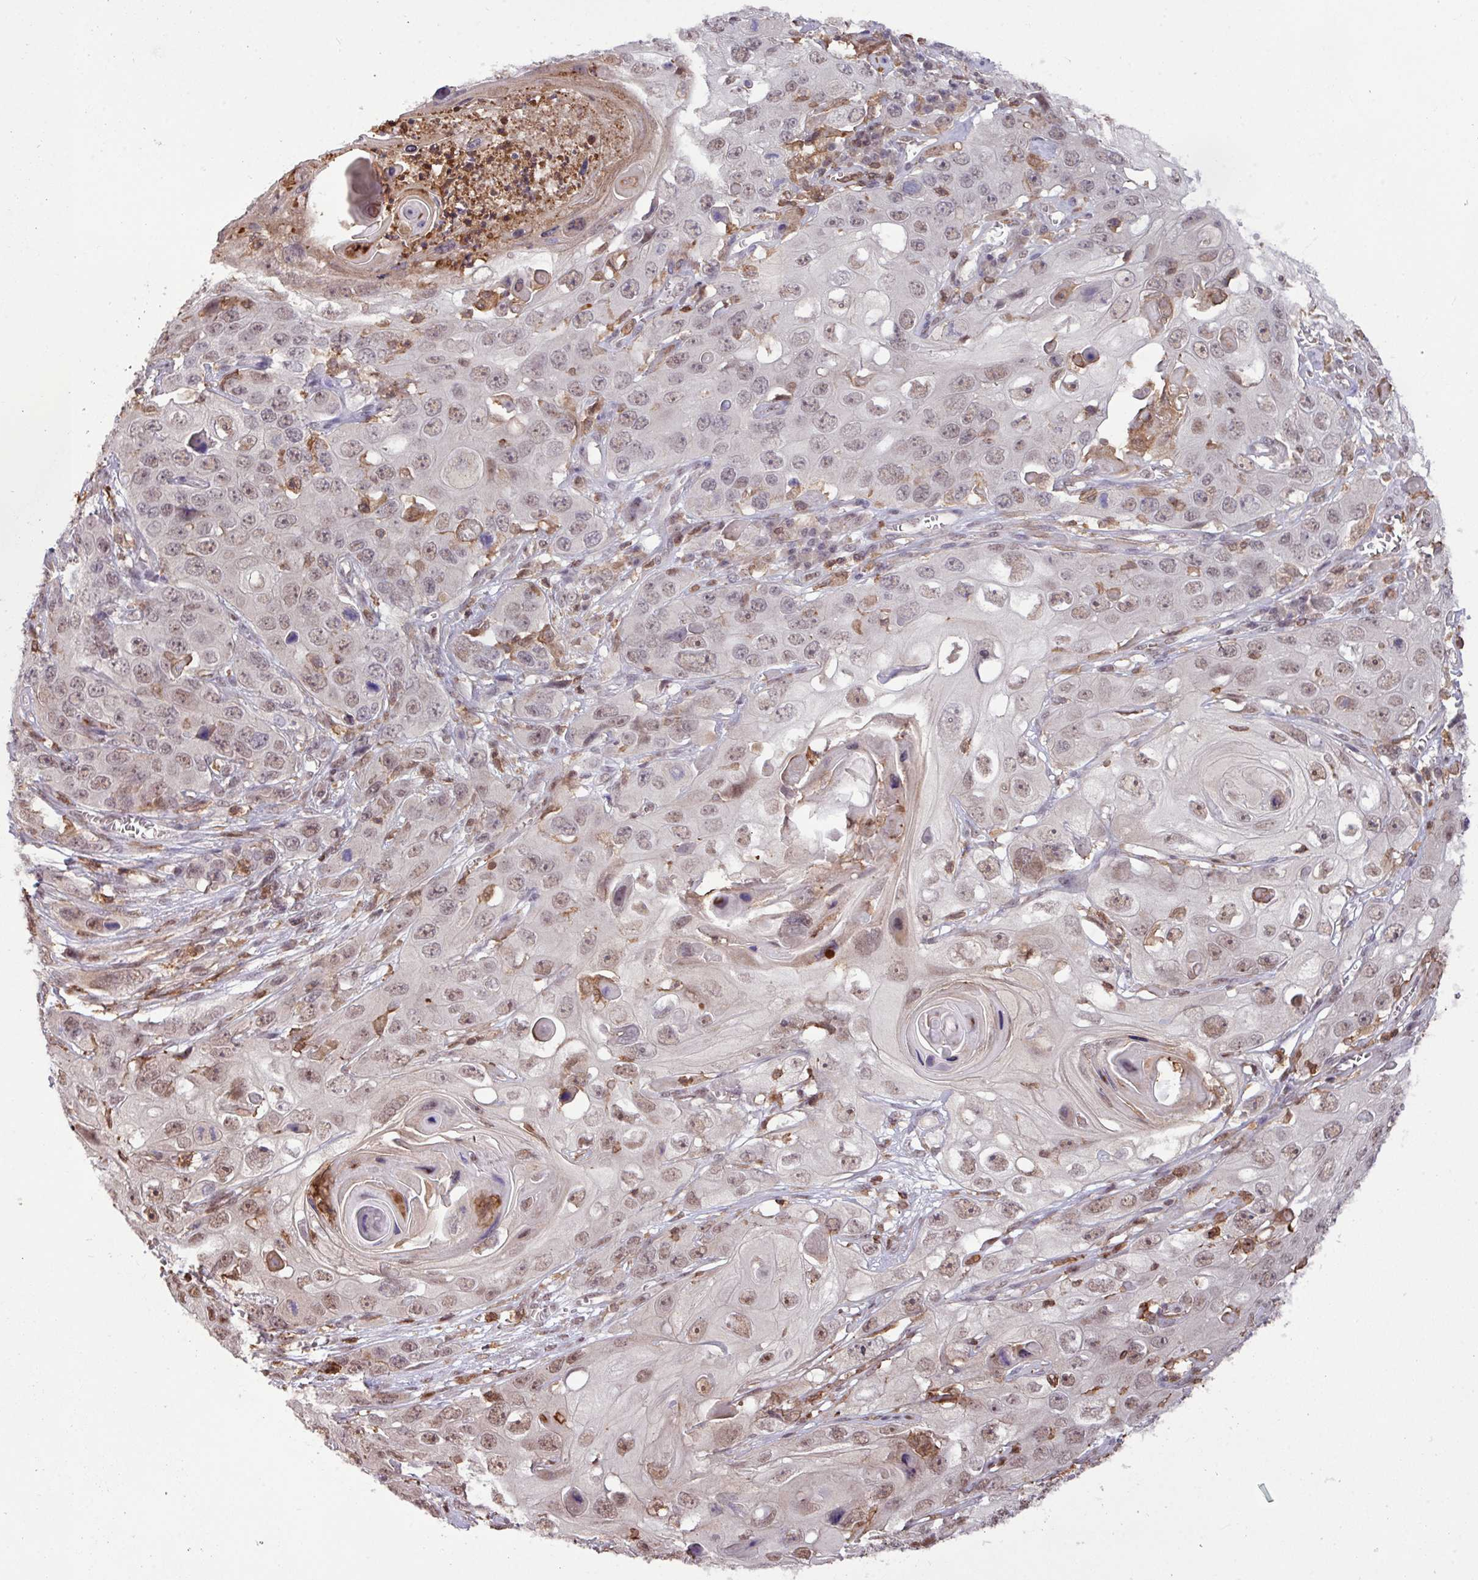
{"staining": {"intensity": "weak", "quantity": "25%-75%", "location": "nuclear"}, "tissue": "skin cancer", "cell_type": "Tumor cells", "image_type": "cancer", "snomed": [{"axis": "morphology", "description": "Squamous cell carcinoma, NOS"}, {"axis": "topography", "description": "Skin"}], "caption": "High-power microscopy captured an immunohistochemistry micrograph of squamous cell carcinoma (skin), revealing weak nuclear expression in approximately 25%-75% of tumor cells. Using DAB (brown) and hematoxylin (blue) stains, captured at high magnification using brightfield microscopy.", "gene": "GON7", "patient": {"sex": "male", "age": 55}}